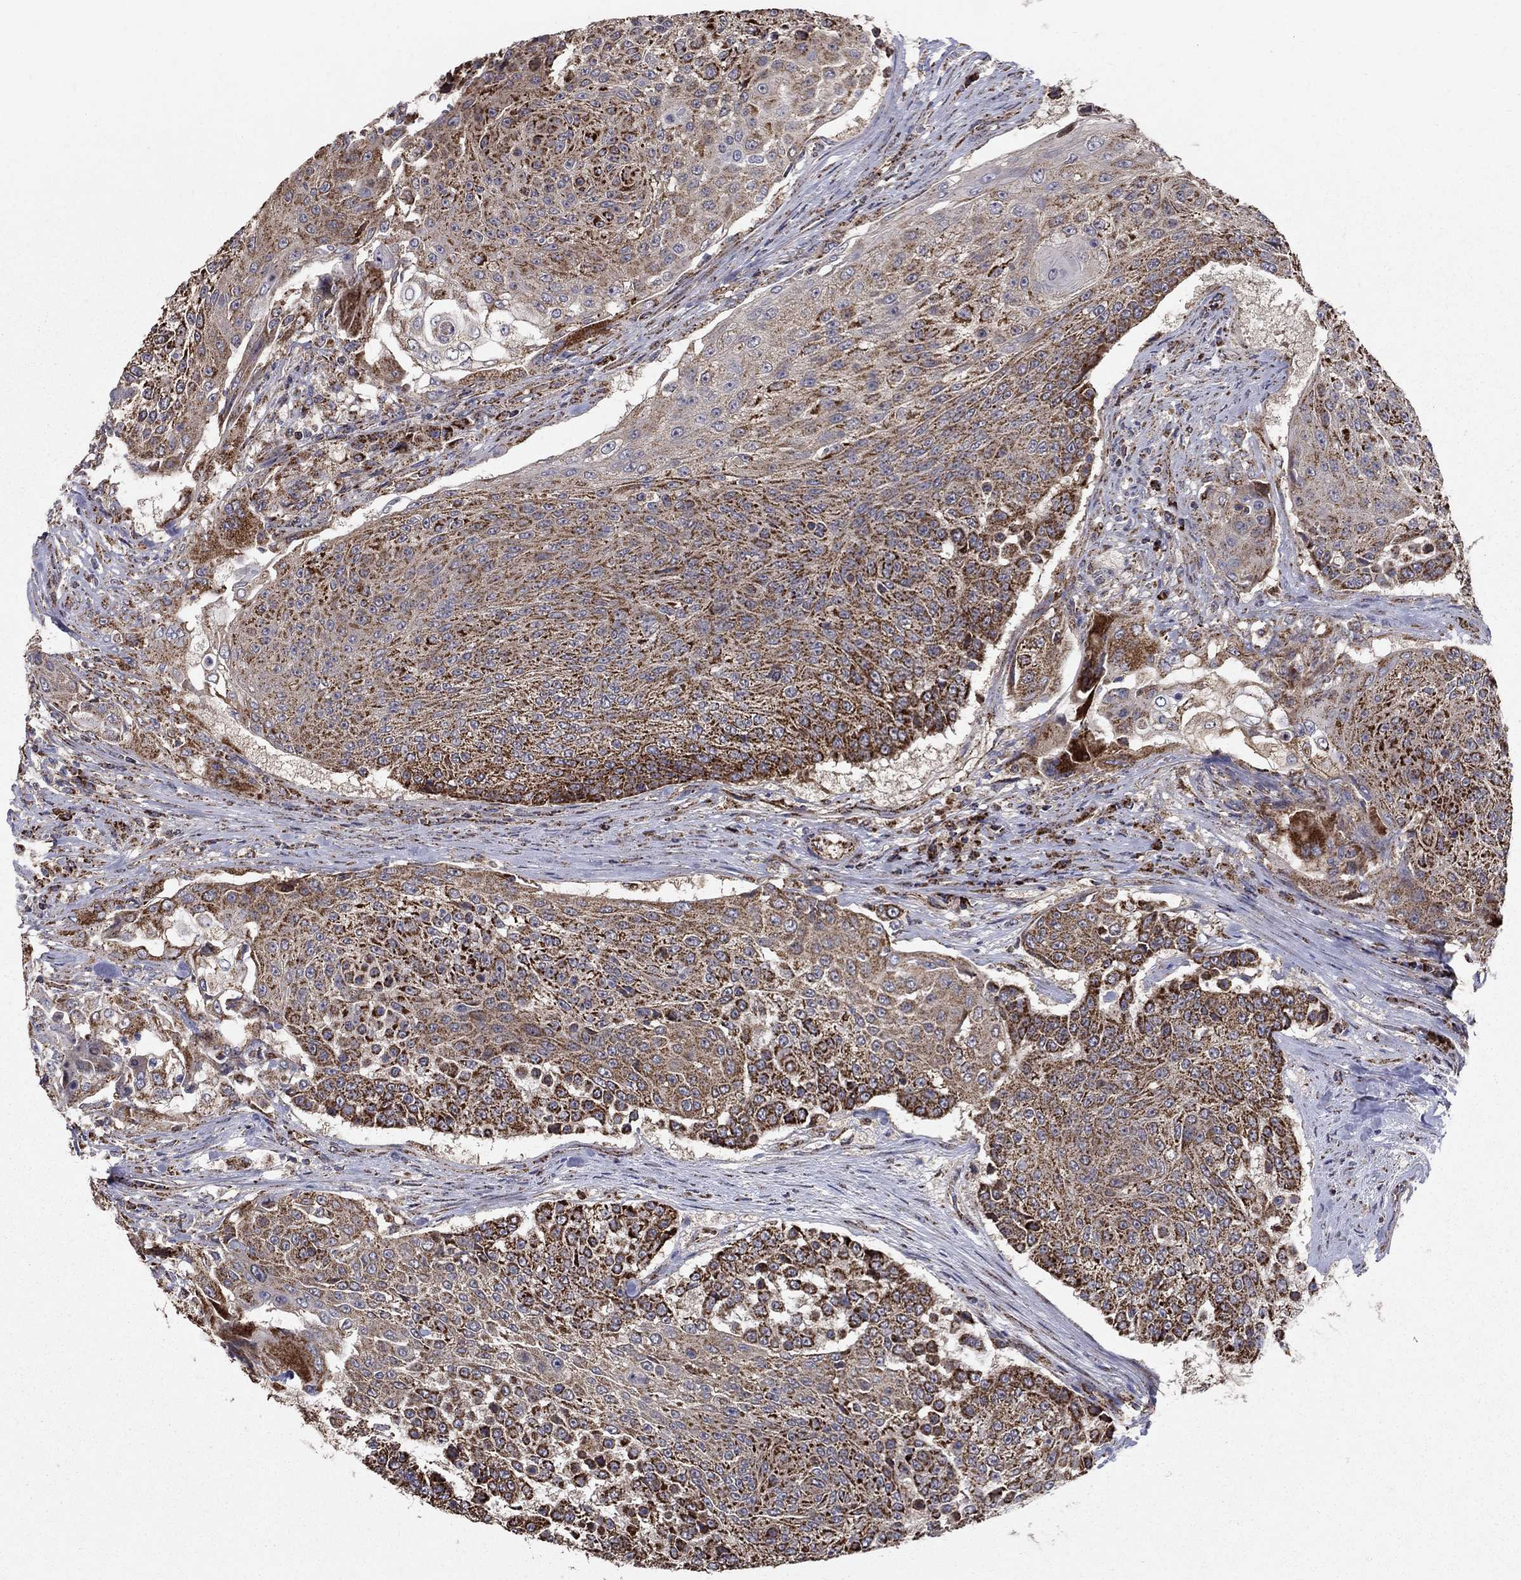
{"staining": {"intensity": "strong", "quantity": "25%-75%", "location": "cytoplasmic/membranous"}, "tissue": "urothelial cancer", "cell_type": "Tumor cells", "image_type": "cancer", "snomed": [{"axis": "morphology", "description": "Urothelial carcinoma, High grade"}, {"axis": "topography", "description": "Urinary bladder"}], "caption": "An immunohistochemistry micrograph of tumor tissue is shown. Protein staining in brown labels strong cytoplasmic/membranous positivity in high-grade urothelial carcinoma within tumor cells. The staining was performed using DAB to visualize the protein expression in brown, while the nuclei were stained in blue with hematoxylin (Magnification: 20x).", "gene": "NDUFS8", "patient": {"sex": "female", "age": 63}}